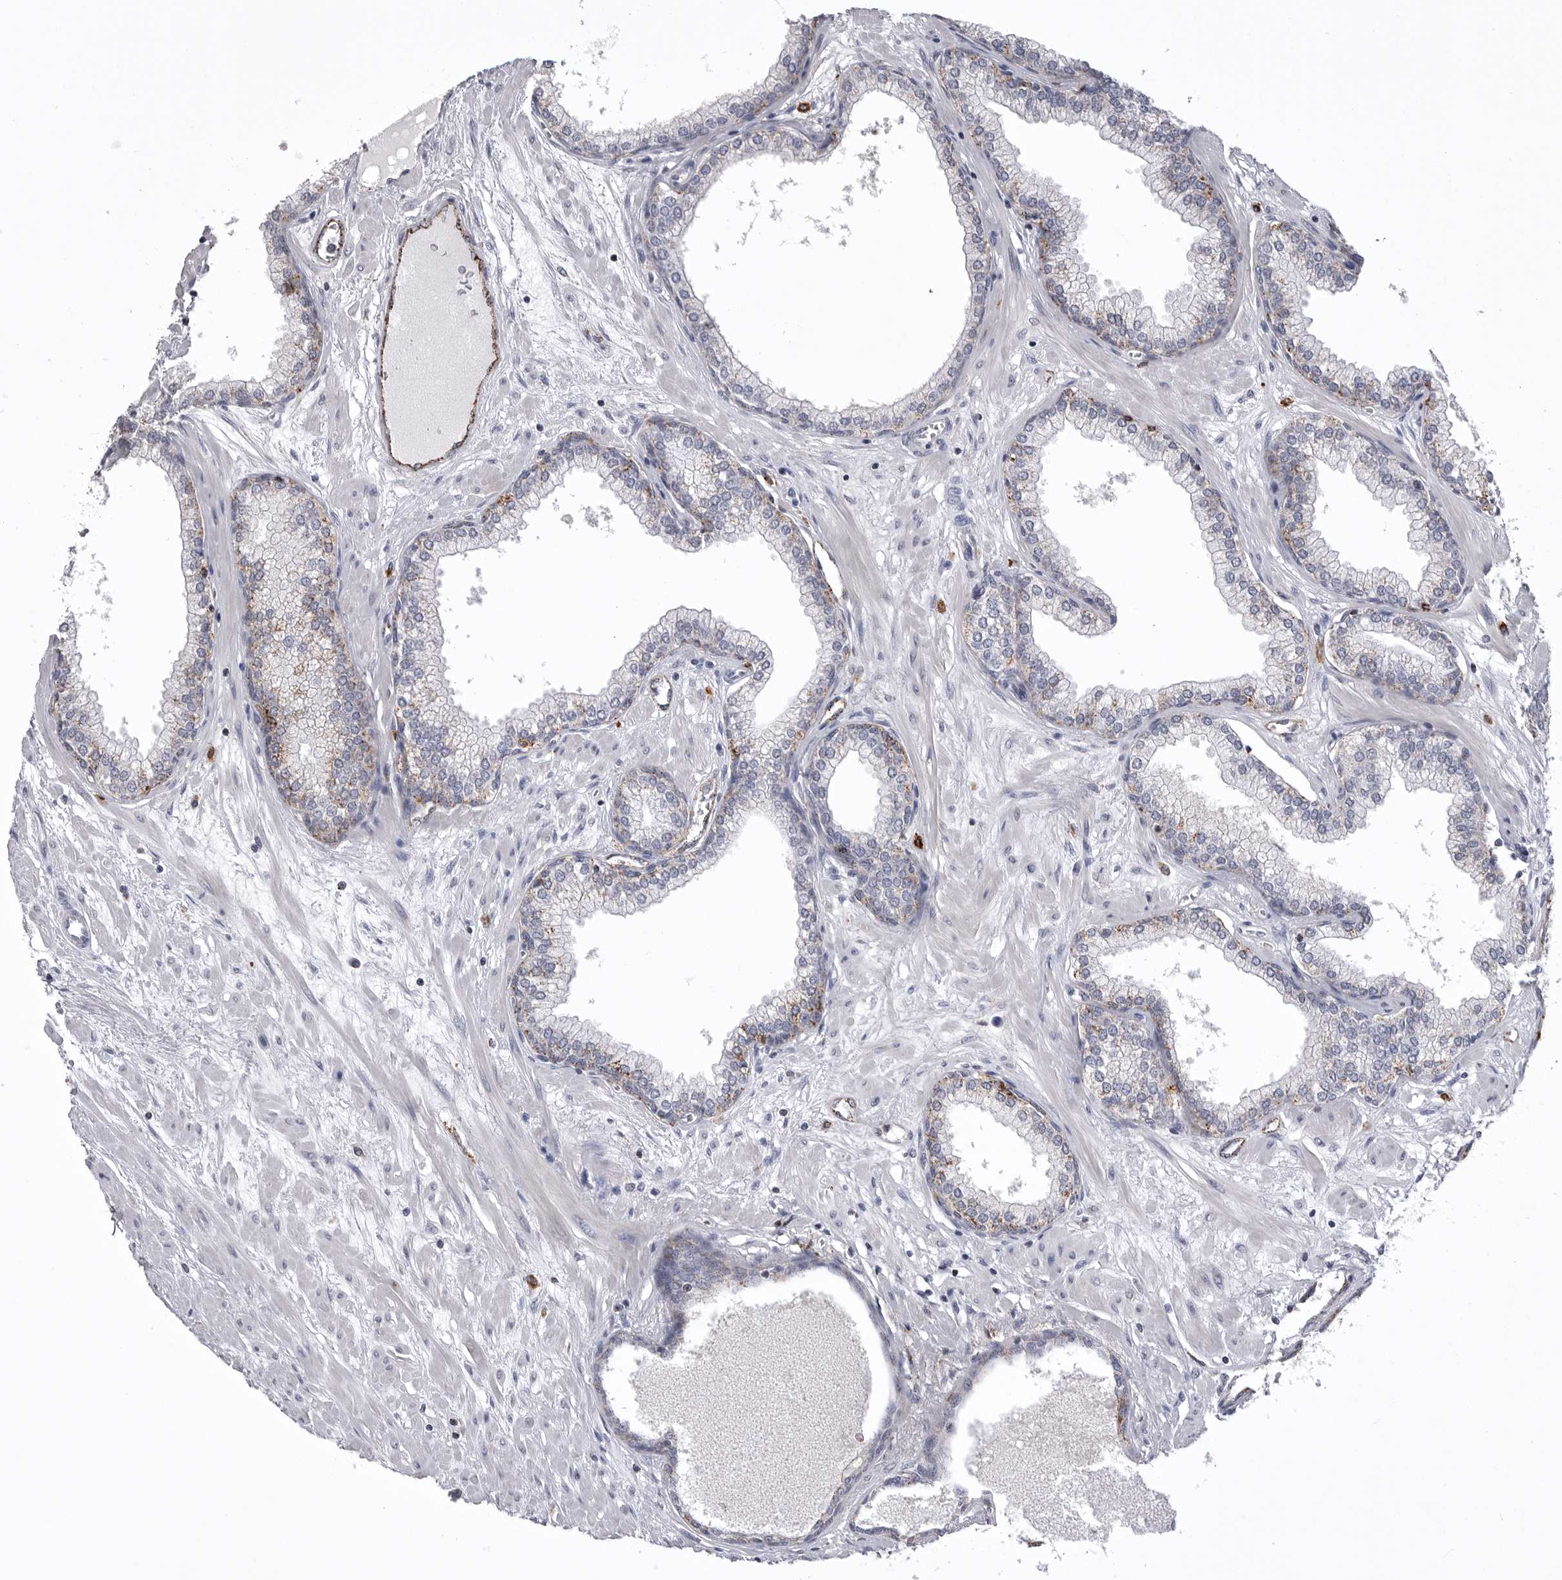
{"staining": {"intensity": "moderate", "quantity": "25%-75%", "location": "cytoplasmic/membranous"}, "tissue": "prostate", "cell_type": "Glandular cells", "image_type": "normal", "snomed": [{"axis": "morphology", "description": "Normal tissue, NOS"}, {"axis": "morphology", "description": "Urothelial carcinoma, Low grade"}, {"axis": "topography", "description": "Urinary bladder"}, {"axis": "topography", "description": "Prostate"}], "caption": "Glandular cells reveal medium levels of moderate cytoplasmic/membranous positivity in approximately 25%-75% of cells in unremarkable human prostate.", "gene": "PSPN", "patient": {"sex": "male", "age": 60}}